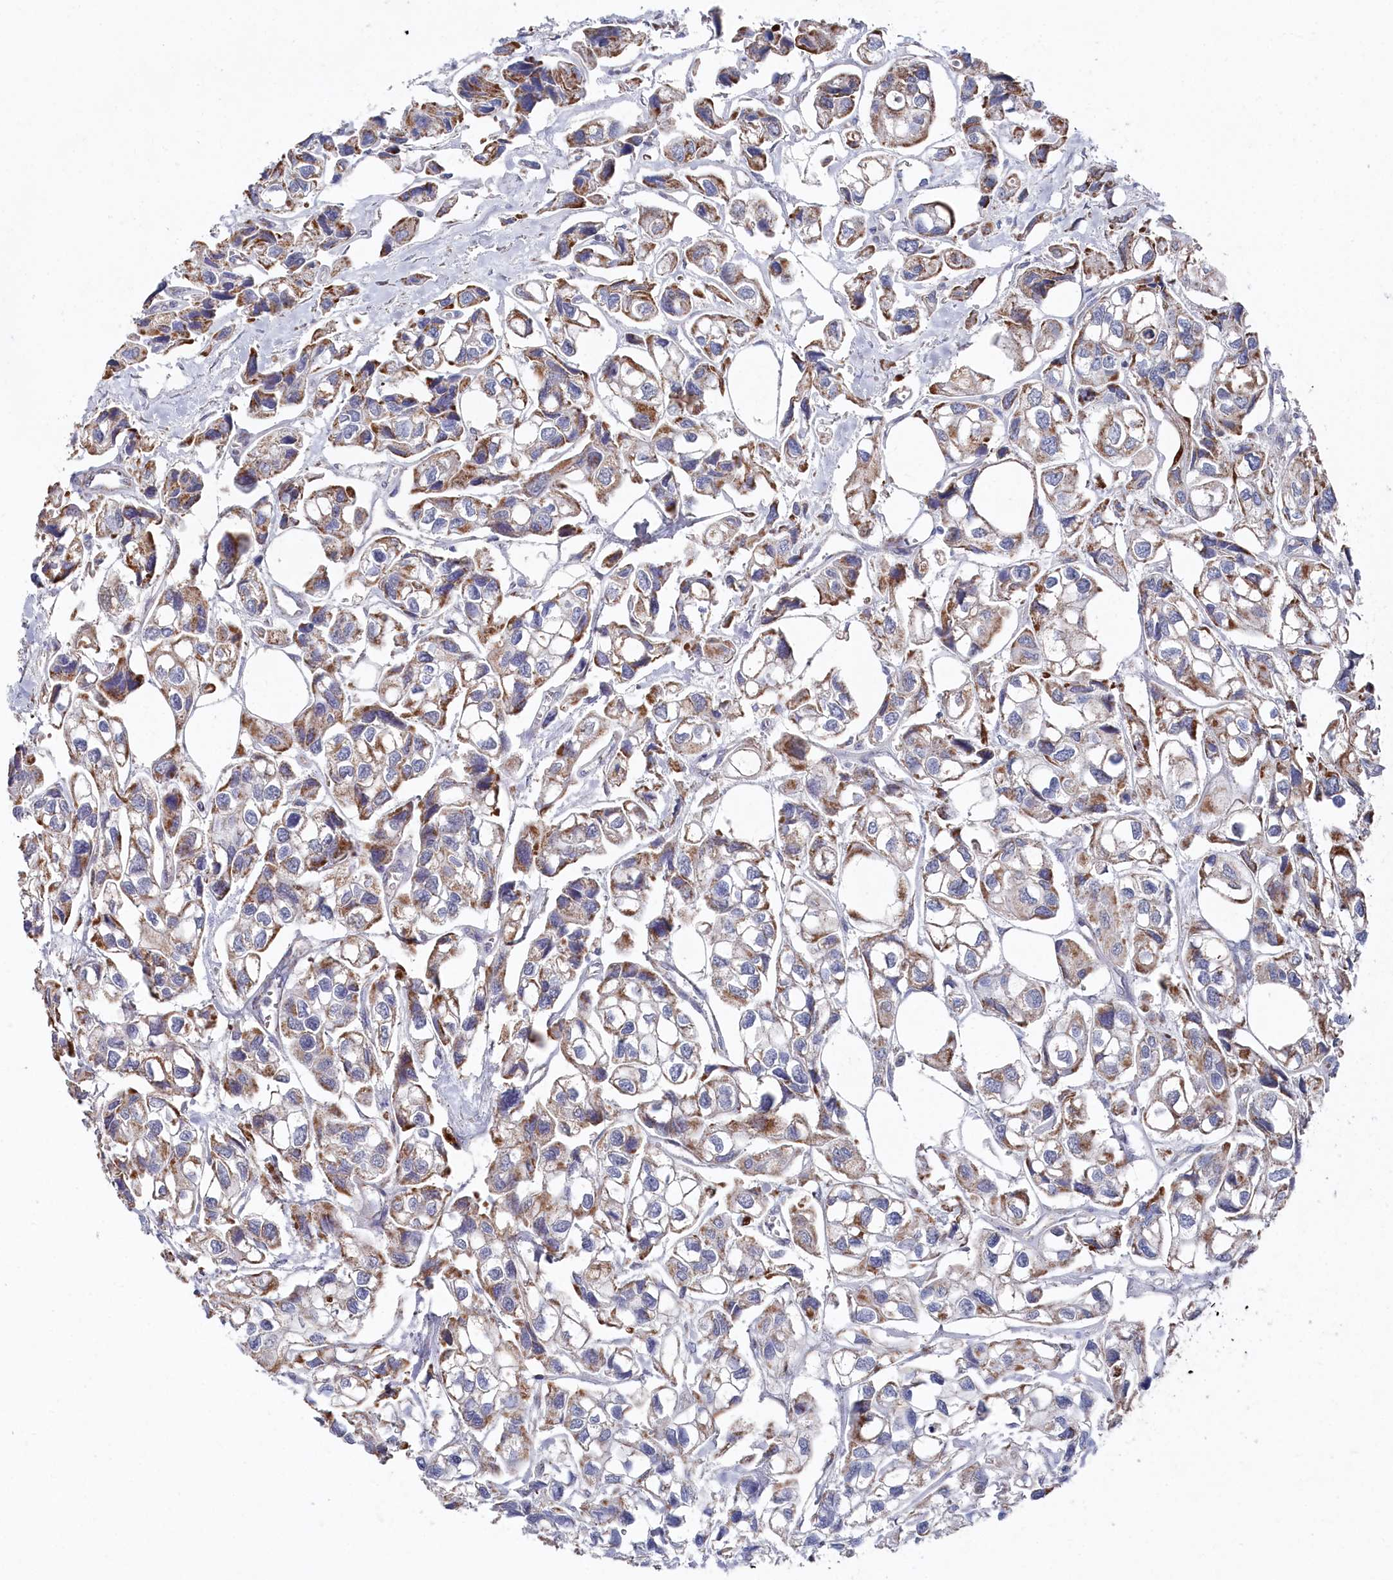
{"staining": {"intensity": "moderate", "quantity": "25%-75%", "location": "cytoplasmic/membranous"}, "tissue": "urothelial cancer", "cell_type": "Tumor cells", "image_type": "cancer", "snomed": [{"axis": "morphology", "description": "Urothelial carcinoma, High grade"}, {"axis": "topography", "description": "Urinary bladder"}], "caption": "Protein expression analysis of human high-grade urothelial carcinoma reveals moderate cytoplasmic/membranous expression in approximately 25%-75% of tumor cells.", "gene": "GLS2", "patient": {"sex": "male", "age": 67}}